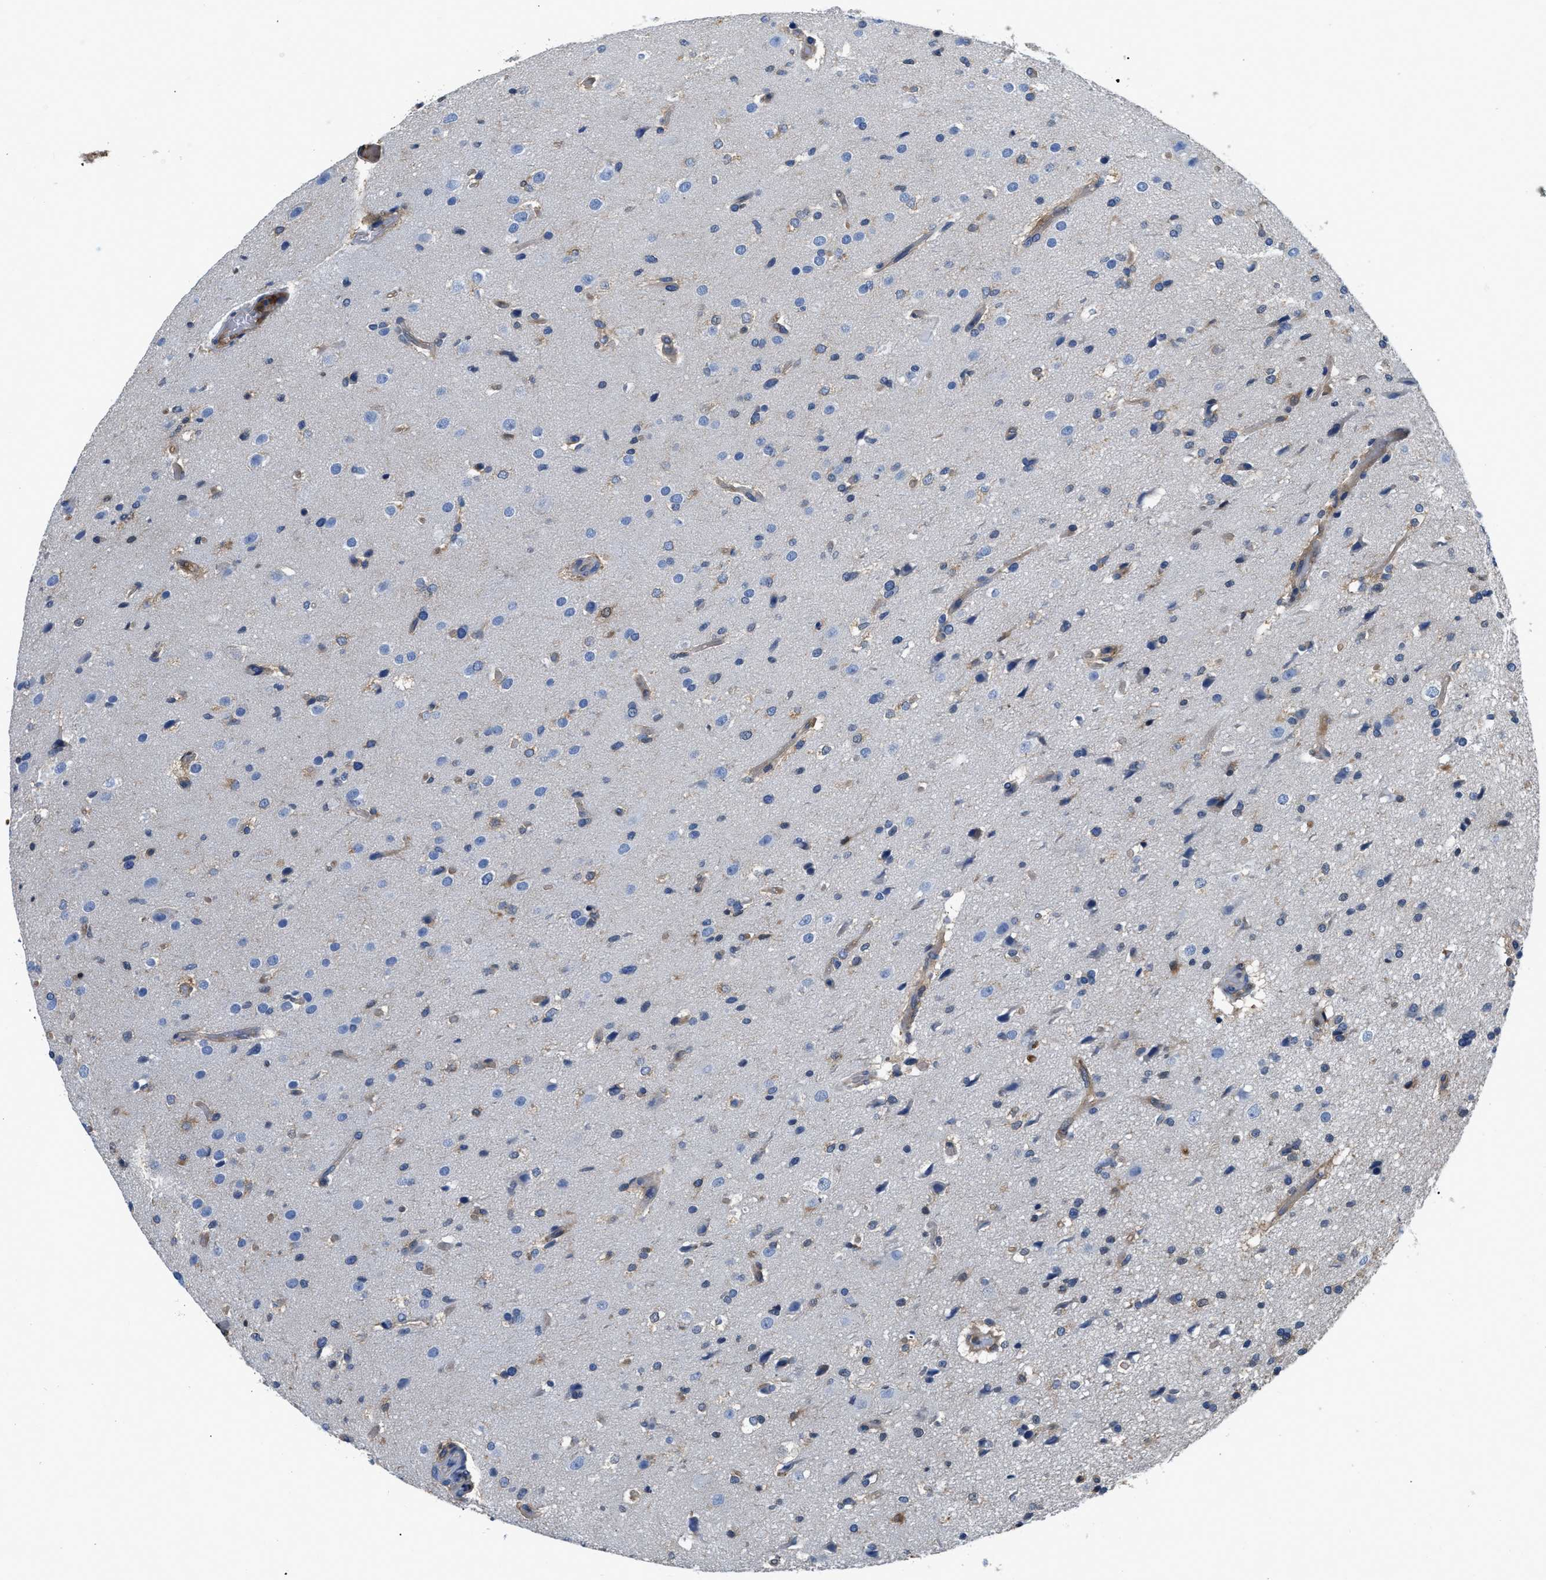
{"staining": {"intensity": "weak", "quantity": "<25%", "location": "cytoplasmic/membranous"}, "tissue": "glioma", "cell_type": "Tumor cells", "image_type": "cancer", "snomed": [{"axis": "morphology", "description": "Glioma, malignant, High grade"}, {"axis": "topography", "description": "Brain"}], "caption": "This is an immunohistochemistry (IHC) micrograph of malignant glioma (high-grade). There is no staining in tumor cells.", "gene": "PKM", "patient": {"sex": "male", "age": 33}}